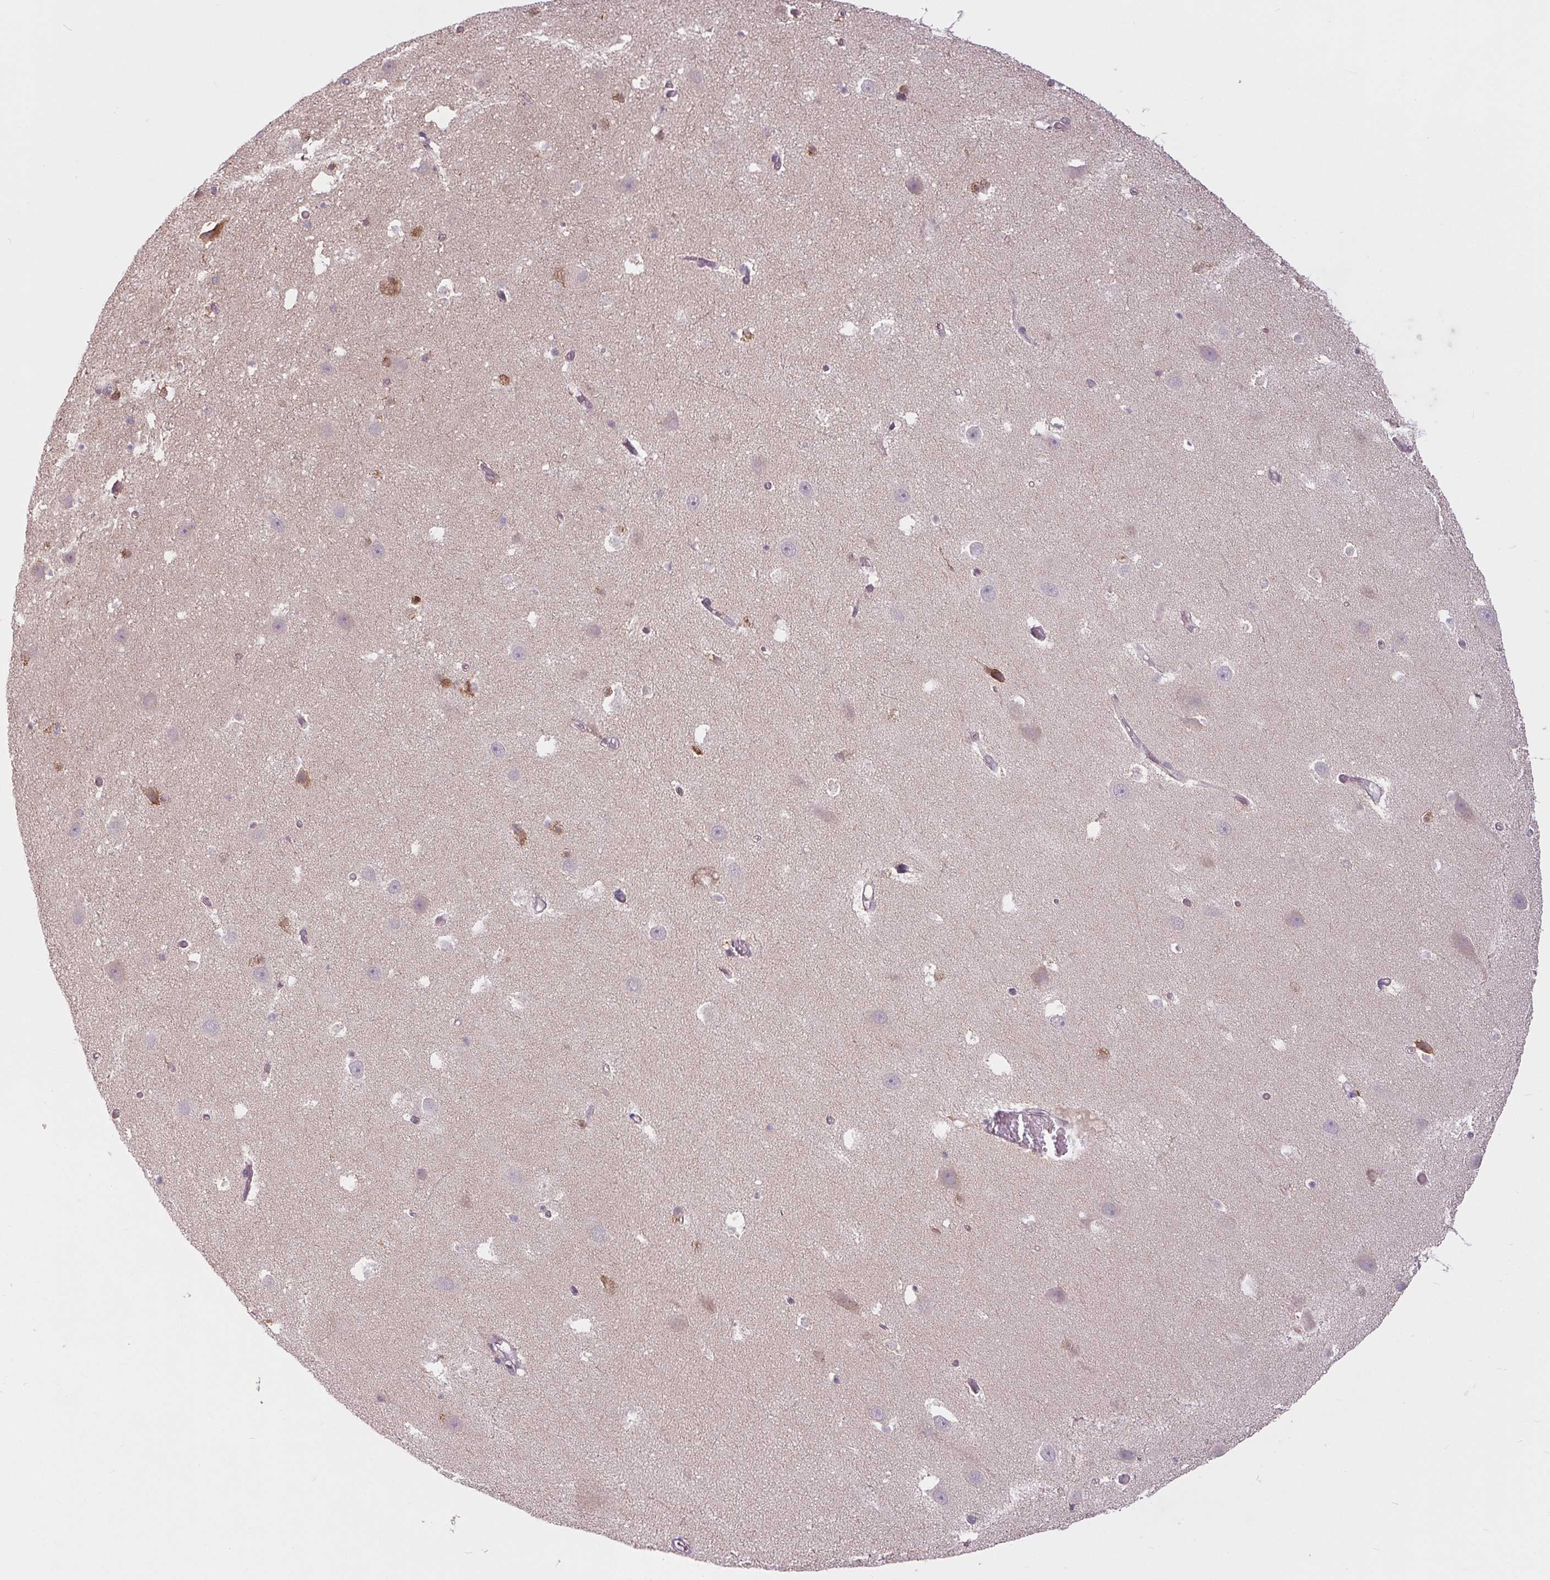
{"staining": {"intensity": "moderate", "quantity": "<25%", "location": "cytoplasmic/membranous"}, "tissue": "hippocampus", "cell_type": "Glial cells", "image_type": "normal", "snomed": [{"axis": "morphology", "description": "Normal tissue, NOS"}, {"axis": "topography", "description": "Hippocampus"}], "caption": "Immunohistochemistry image of unremarkable hippocampus: human hippocampus stained using immunohistochemistry demonstrates low levels of moderate protein expression localized specifically in the cytoplasmic/membranous of glial cells, appearing as a cytoplasmic/membranous brown color.", "gene": "MAP3K5", "patient": {"sex": "male", "age": 26}}